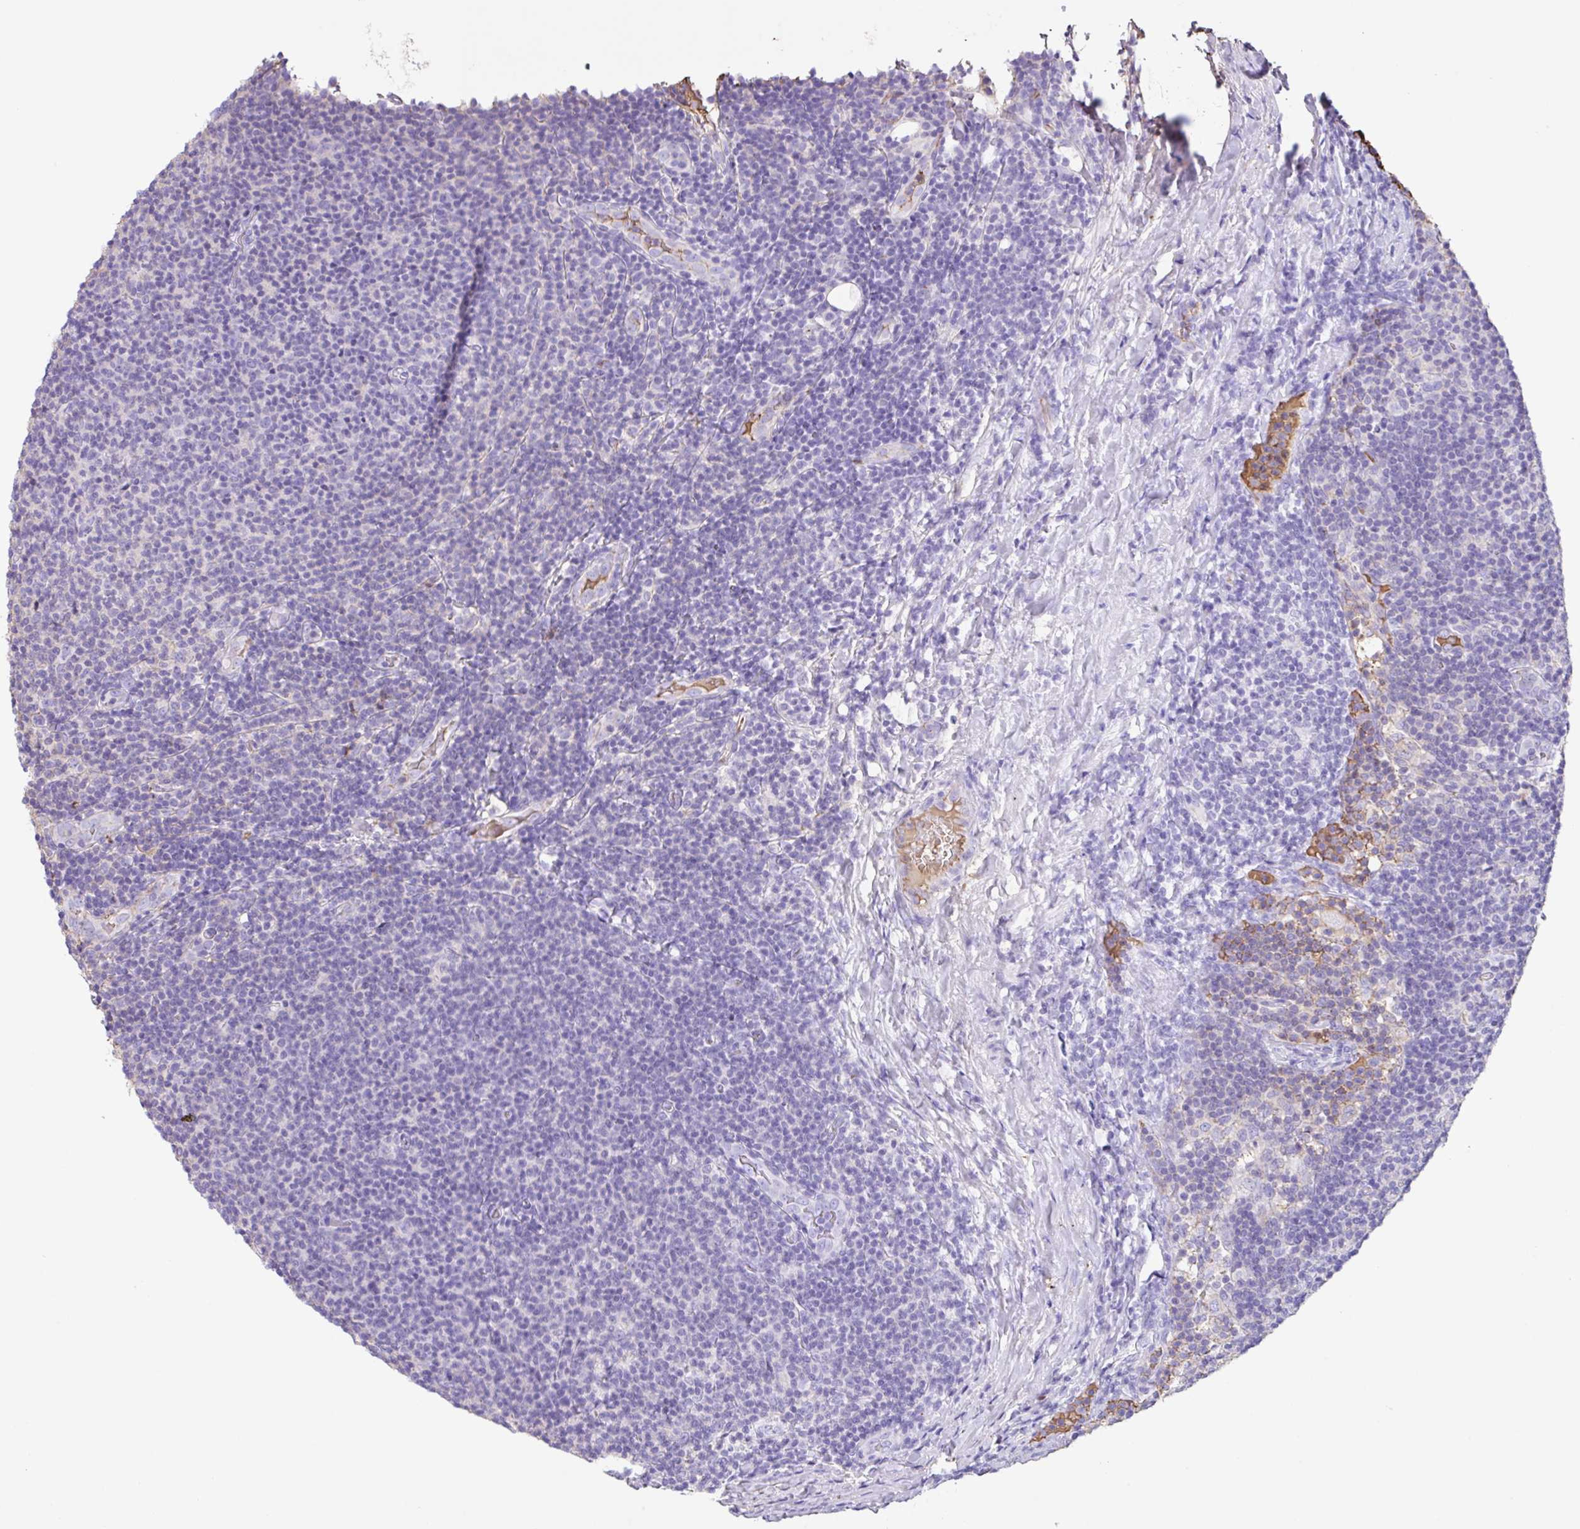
{"staining": {"intensity": "negative", "quantity": "none", "location": "none"}, "tissue": "lymphoma", "cell_type": "Tumor cells", "image_type": "cancer", "snomed": [{"axis": "morphology", "description": "Malignant lymphoma, non-Hodgkin's type, Low grade"}, {"axis": "topography", "description": "Lymph node"}], "caption": "A histopathology image of malignant lymphoma, non-Hodgkin's type (low-grade) stained for a protein shows no brown staining in tumor cells.", "gene": "HOXC12", "patient": {"sex": "male", "age": 66}}